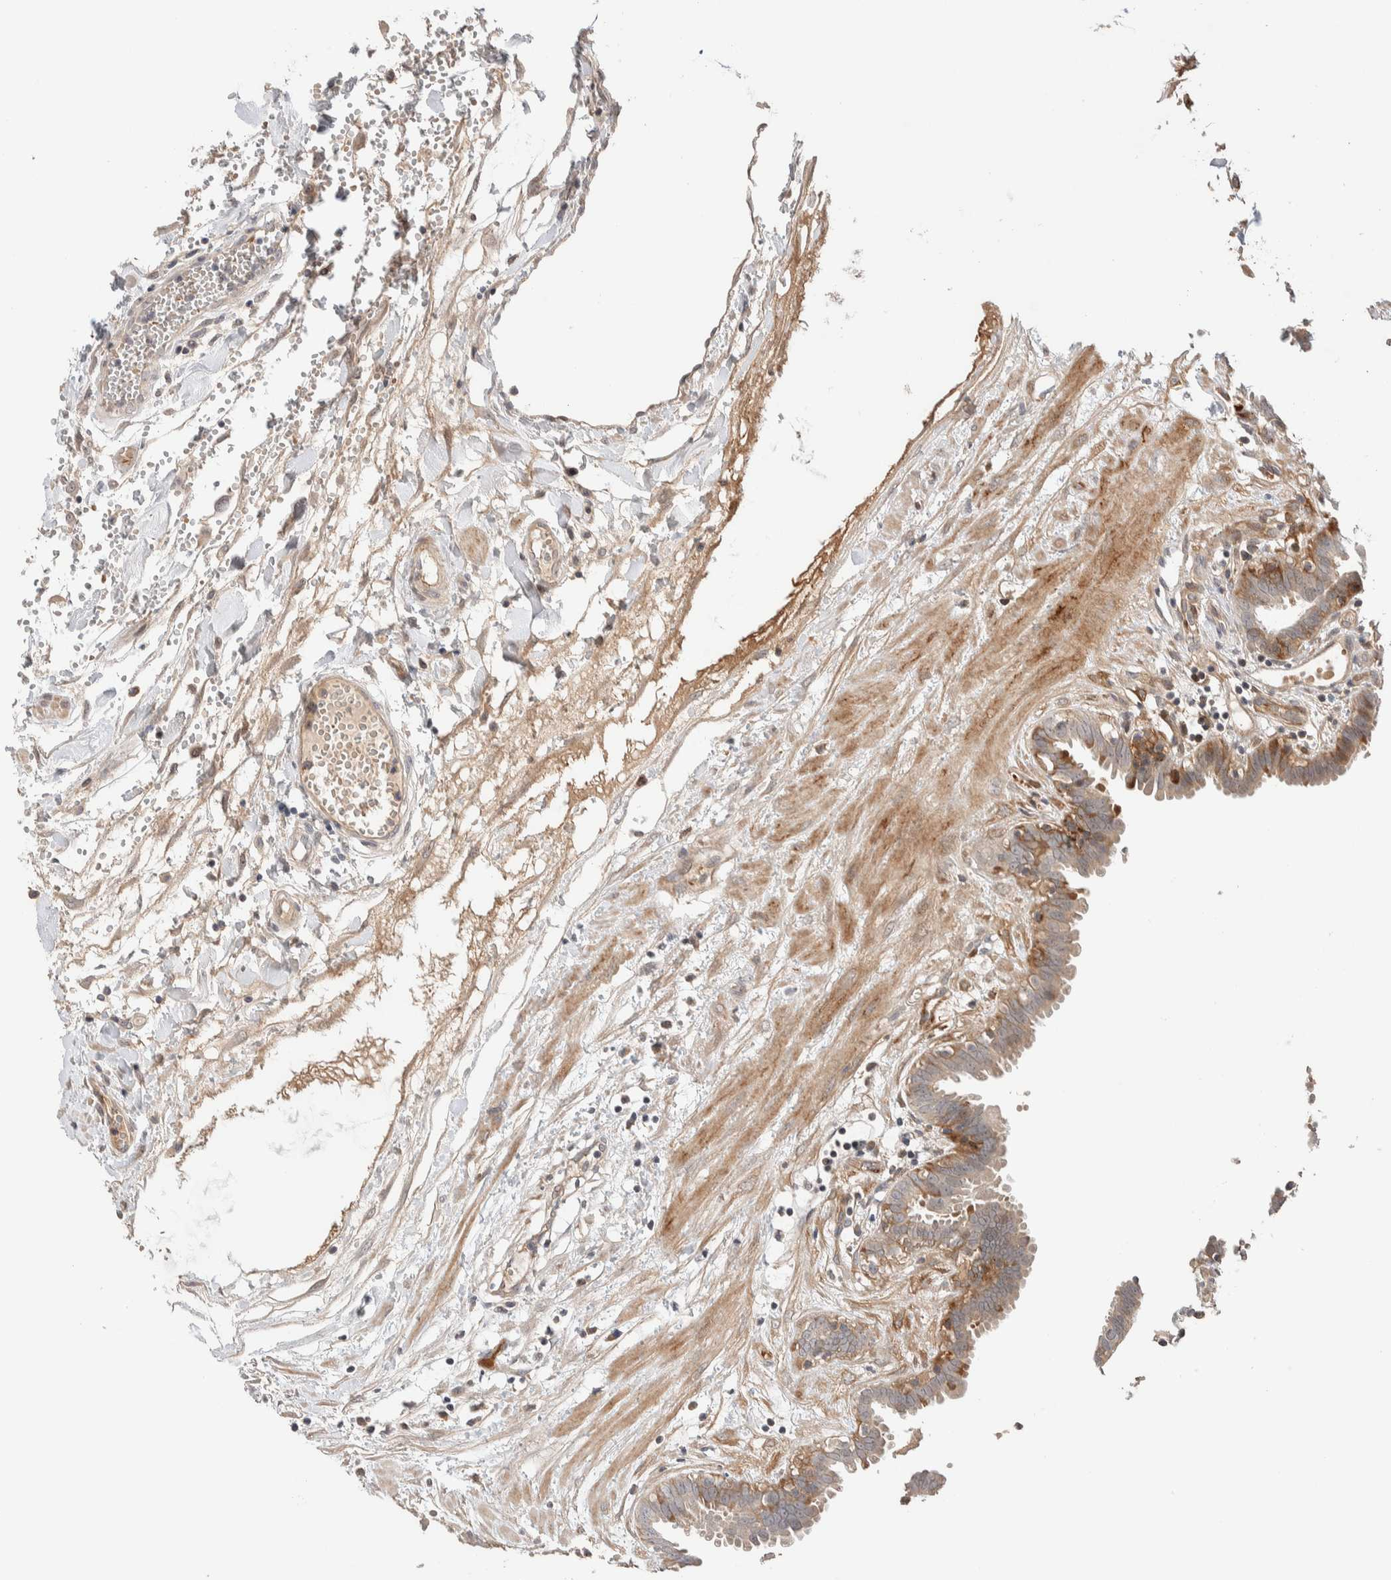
{"staining": {"intensity": "weak", "quantity": ">75%", "location": "cytoplasmic/membranous"}, "tissue": "fallopian tube", "cell_type": "Glandular cells", "image_type": "normal", "snomed": [{"axis": "morphology", "description": "Normal tissue, NOS"}, {"axis": "topography", "description": "Fallopian tube"}, {"axis": "topography", "description": "Placenta"}], "caption": "Immunohistochemistry of unremarkable human fallopian tube exhibits low levels of weak cytoplasmic/membranous staining in about >75% of glandular cells.", "gene": "CASK", "patient": {"sex": "female", "age": 32}}